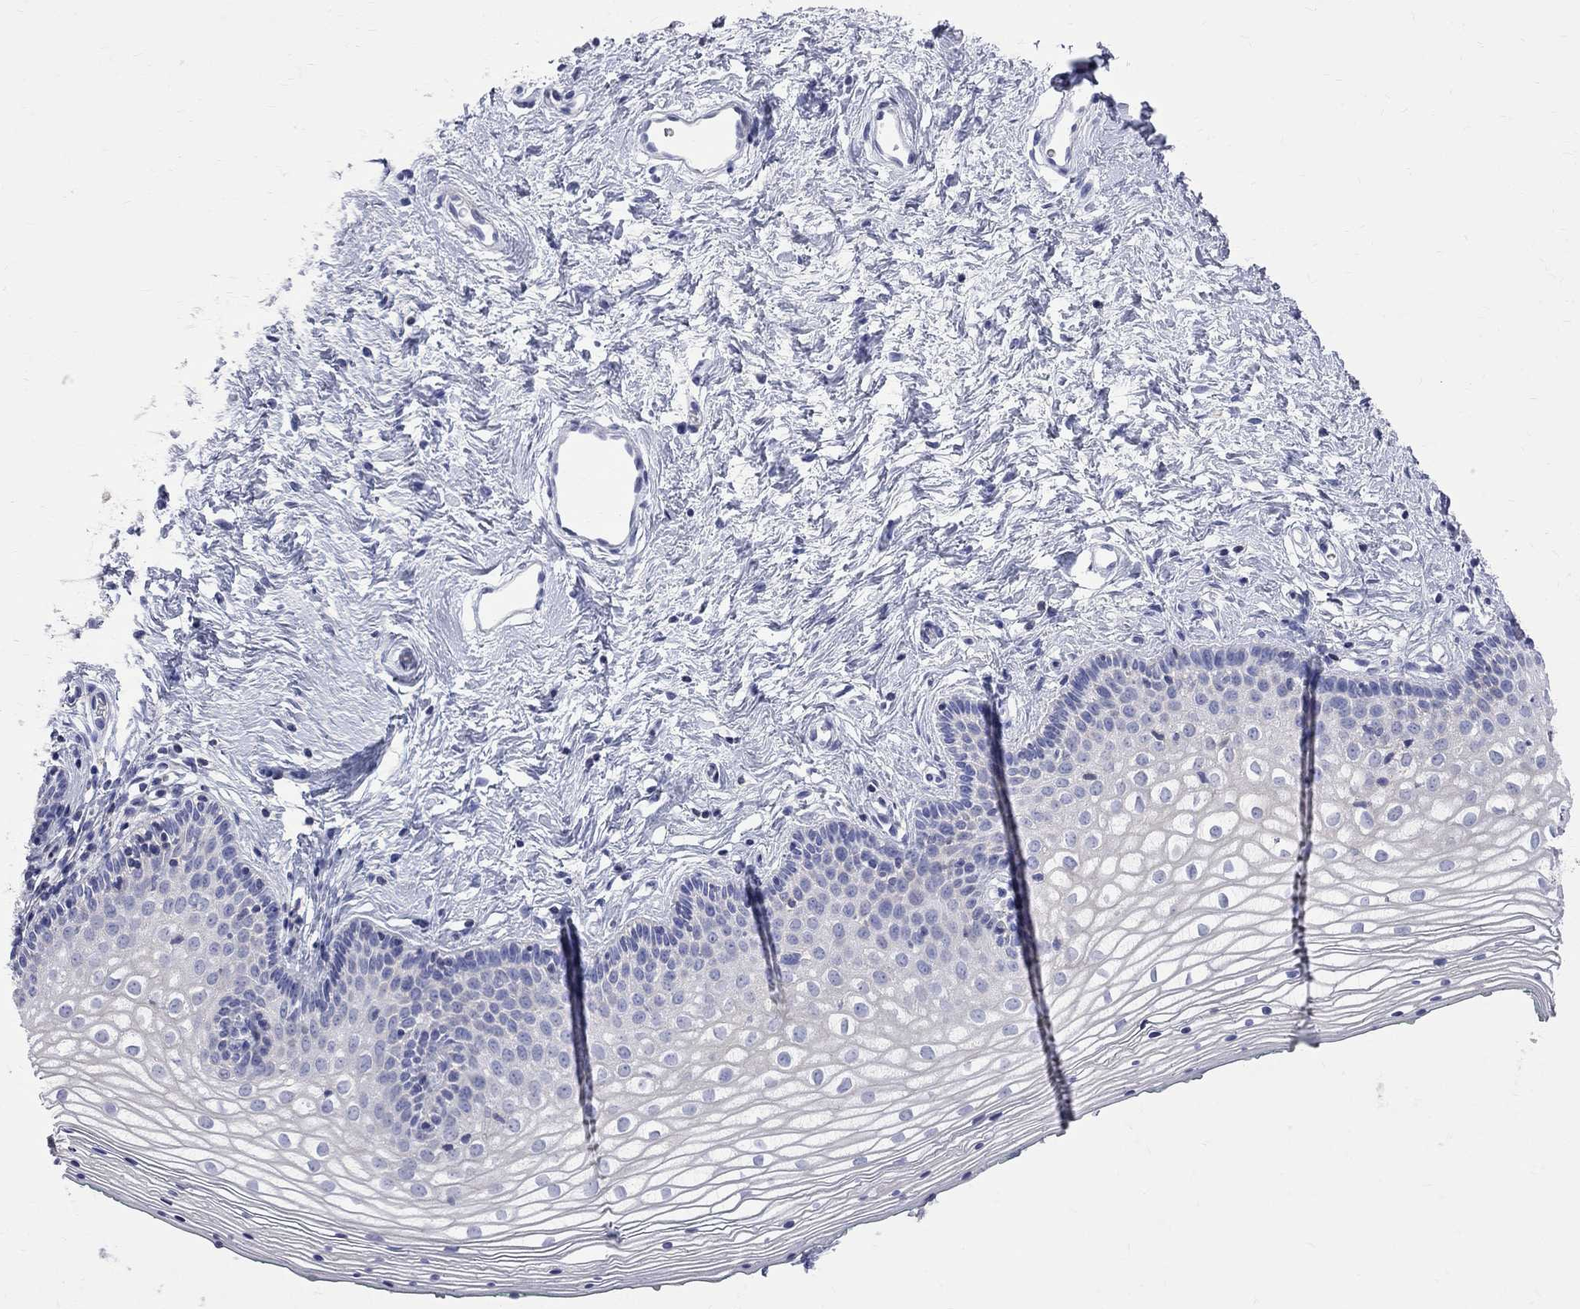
{"staining": {"intensity": "negative", "quantity": "none", "location": "none"}, "tissue": "vagina", "cell_type": "Squamous epithelial cells", "image_type": "normal", "snomed": [{"axis": "morphology", "description": "Normal tissue, NOS"}, {"axis": "topography", "description": "Vagina"}], "caption": "This micrograph is of unremarkable vagina stained with immunohistochemistry (IHC) to label a protein in brown with the nuclei are counter-stained blue. There is no staining in squamous epithelial cells.", "gene": "S100A3", "patient": {"sex": "female", "age": 36}}